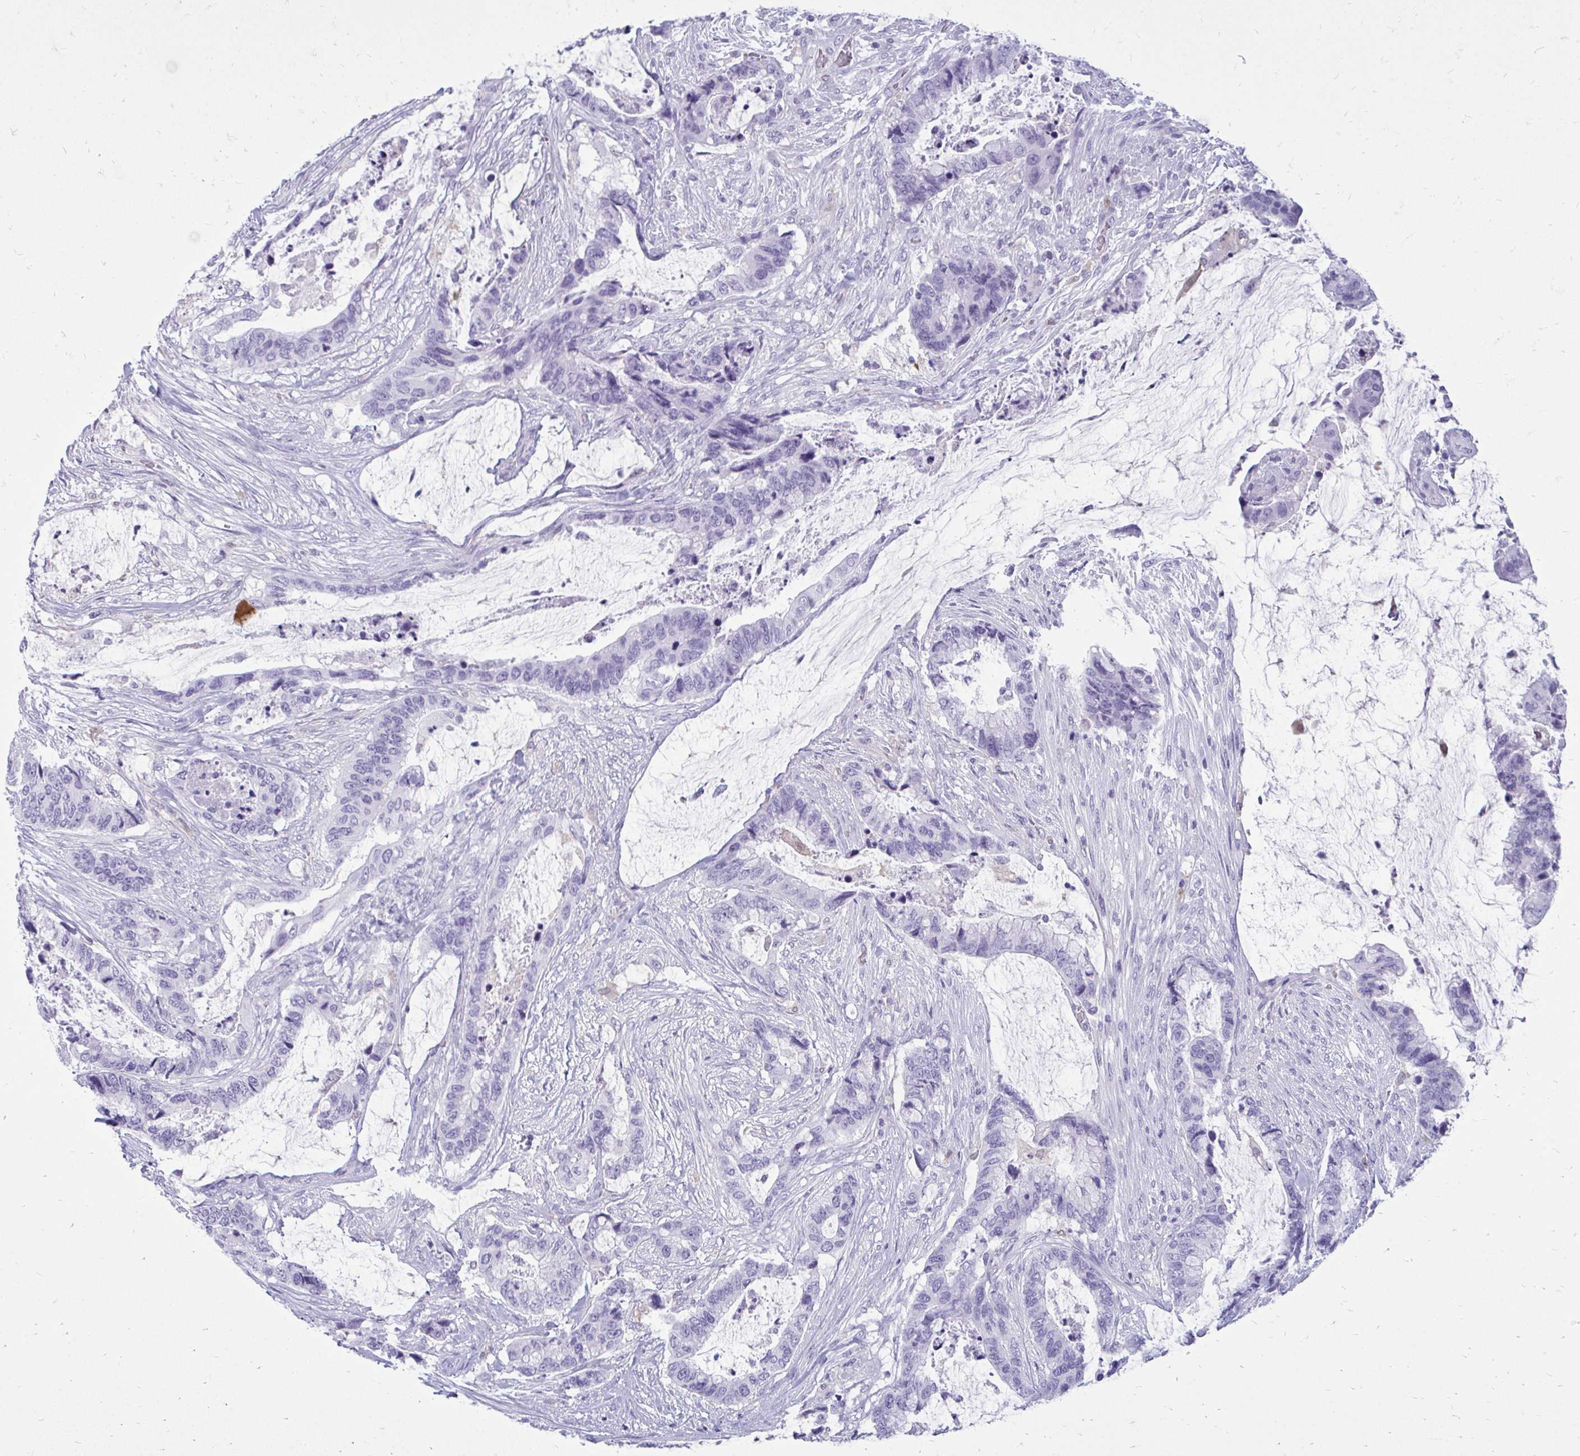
{"staining": {"intensity": "negative", "quantity": "none", "location": "none"}, "tissue": "colorectal cancer", "cell_type": "Tumor cells", "image_type": "cancer", "snomed": [{"axis": "morphology", "description": "Adenocarcinoma, NOS"}, {"axis": "topography", "description": "Rectum"}], "caption": "This micrograph is of colorectal cancer stained with immunohistochemistry (IHC) to label a protein in brown with the nuclei are counter-stained blue. There is no positivity in tumor cells.", "gene": "FABP3", "patient": {"sex": "female", "age": 59}}